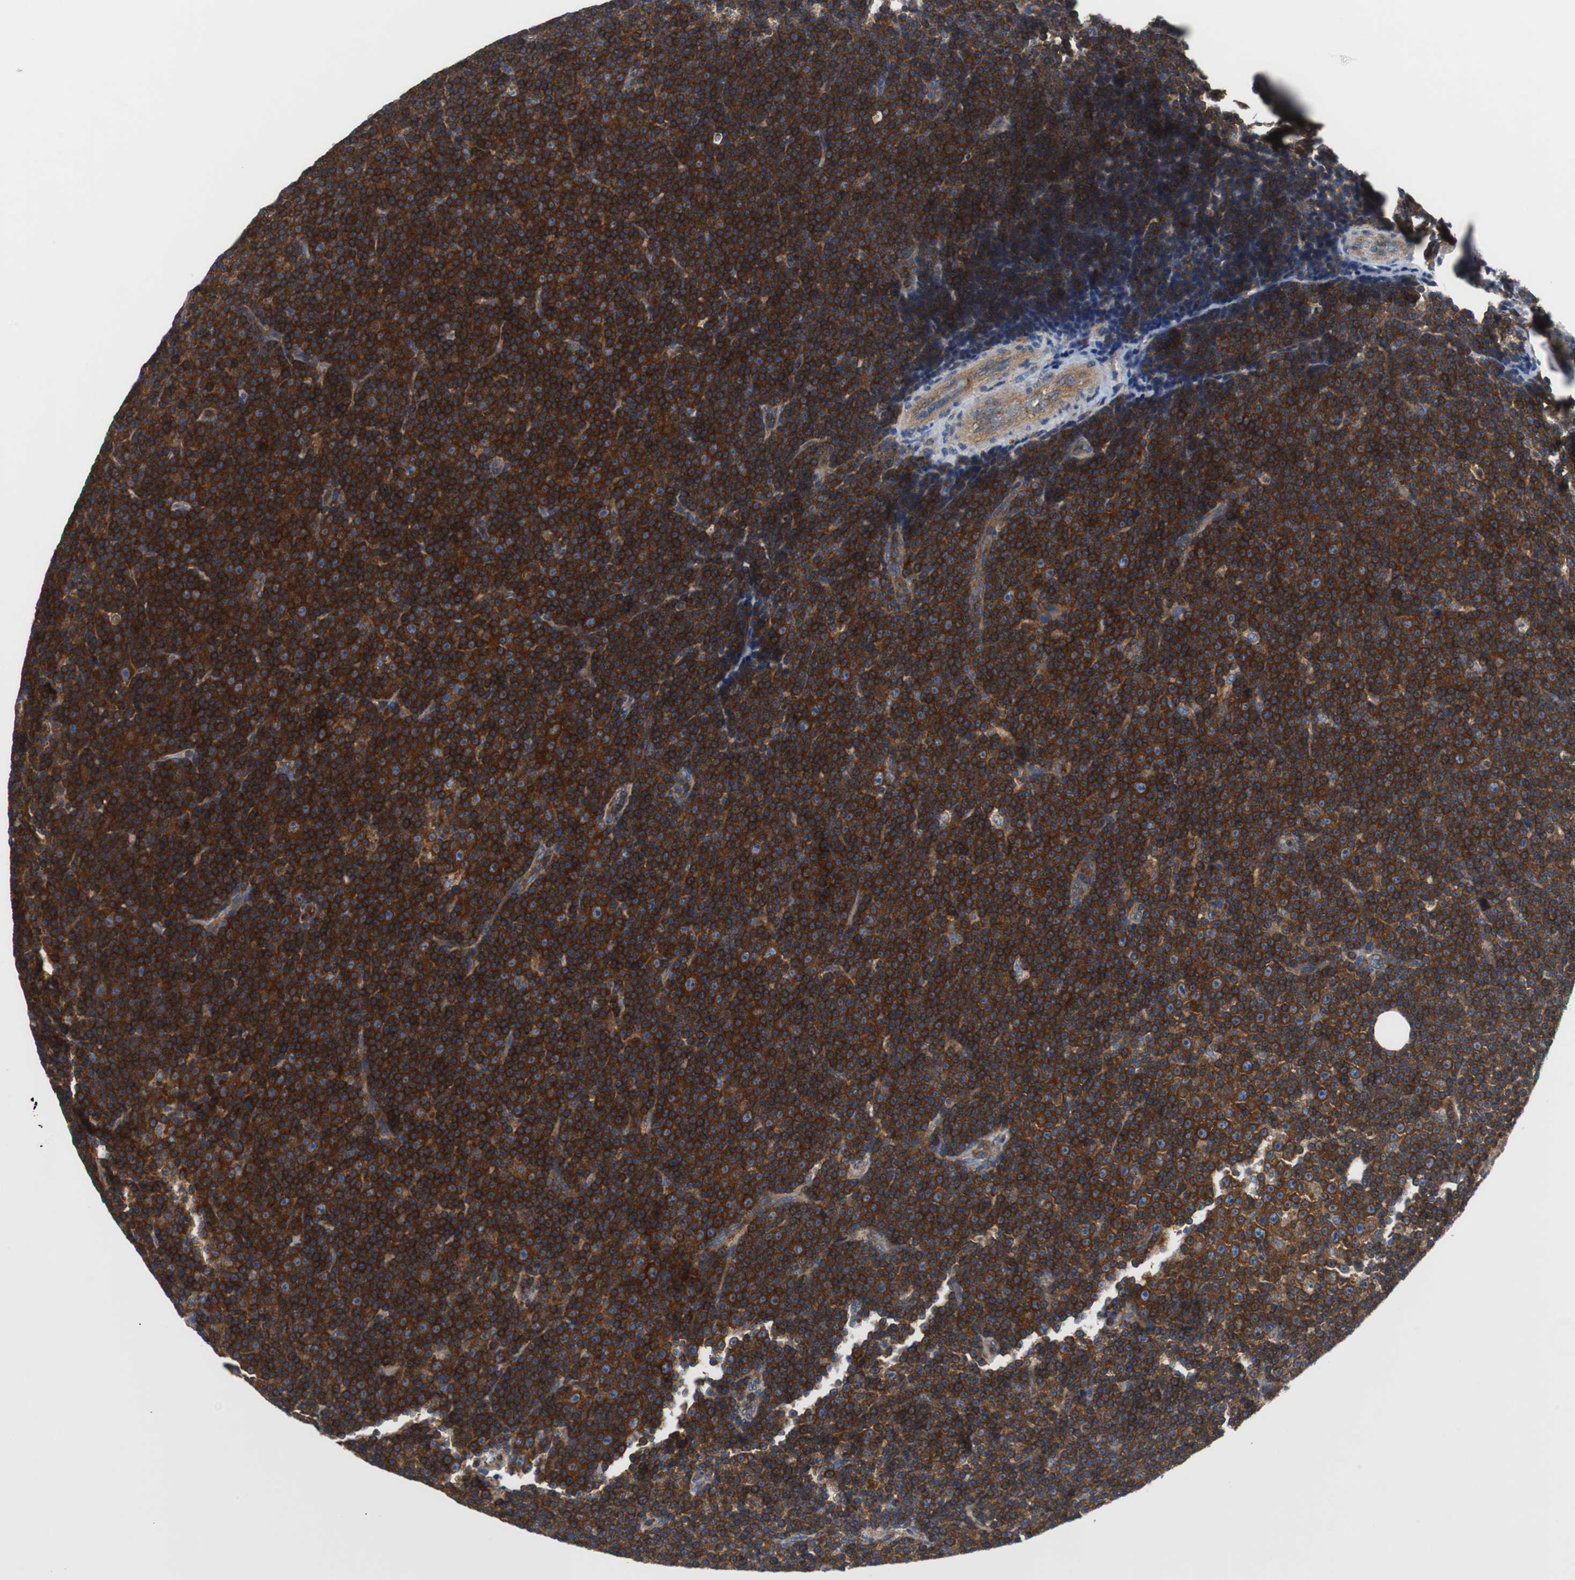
{"staining": {"intensity": "strong", "quantity": ">75%", "location": "cytoplasmic/membranous"}, "tissue": "lymphoma", "cell_type": "Tumor cells", "image_type": "cancer", "snomed": [{"axis": "morphology", "description": "Malignant lymphoma, non-Hodgkin's type, Low grade"}, {"axis": "topography", "description": "Lymph node"}], "caption": "A high amount of strong cytoplasmic/membranous expression is present in approximately >75% of tumor cells in malignant lymphoma, non-Hodgkin's type (low-grade) tissue.", "gene": "BRAF", "patient": {"sex": "female", "age": 67}}